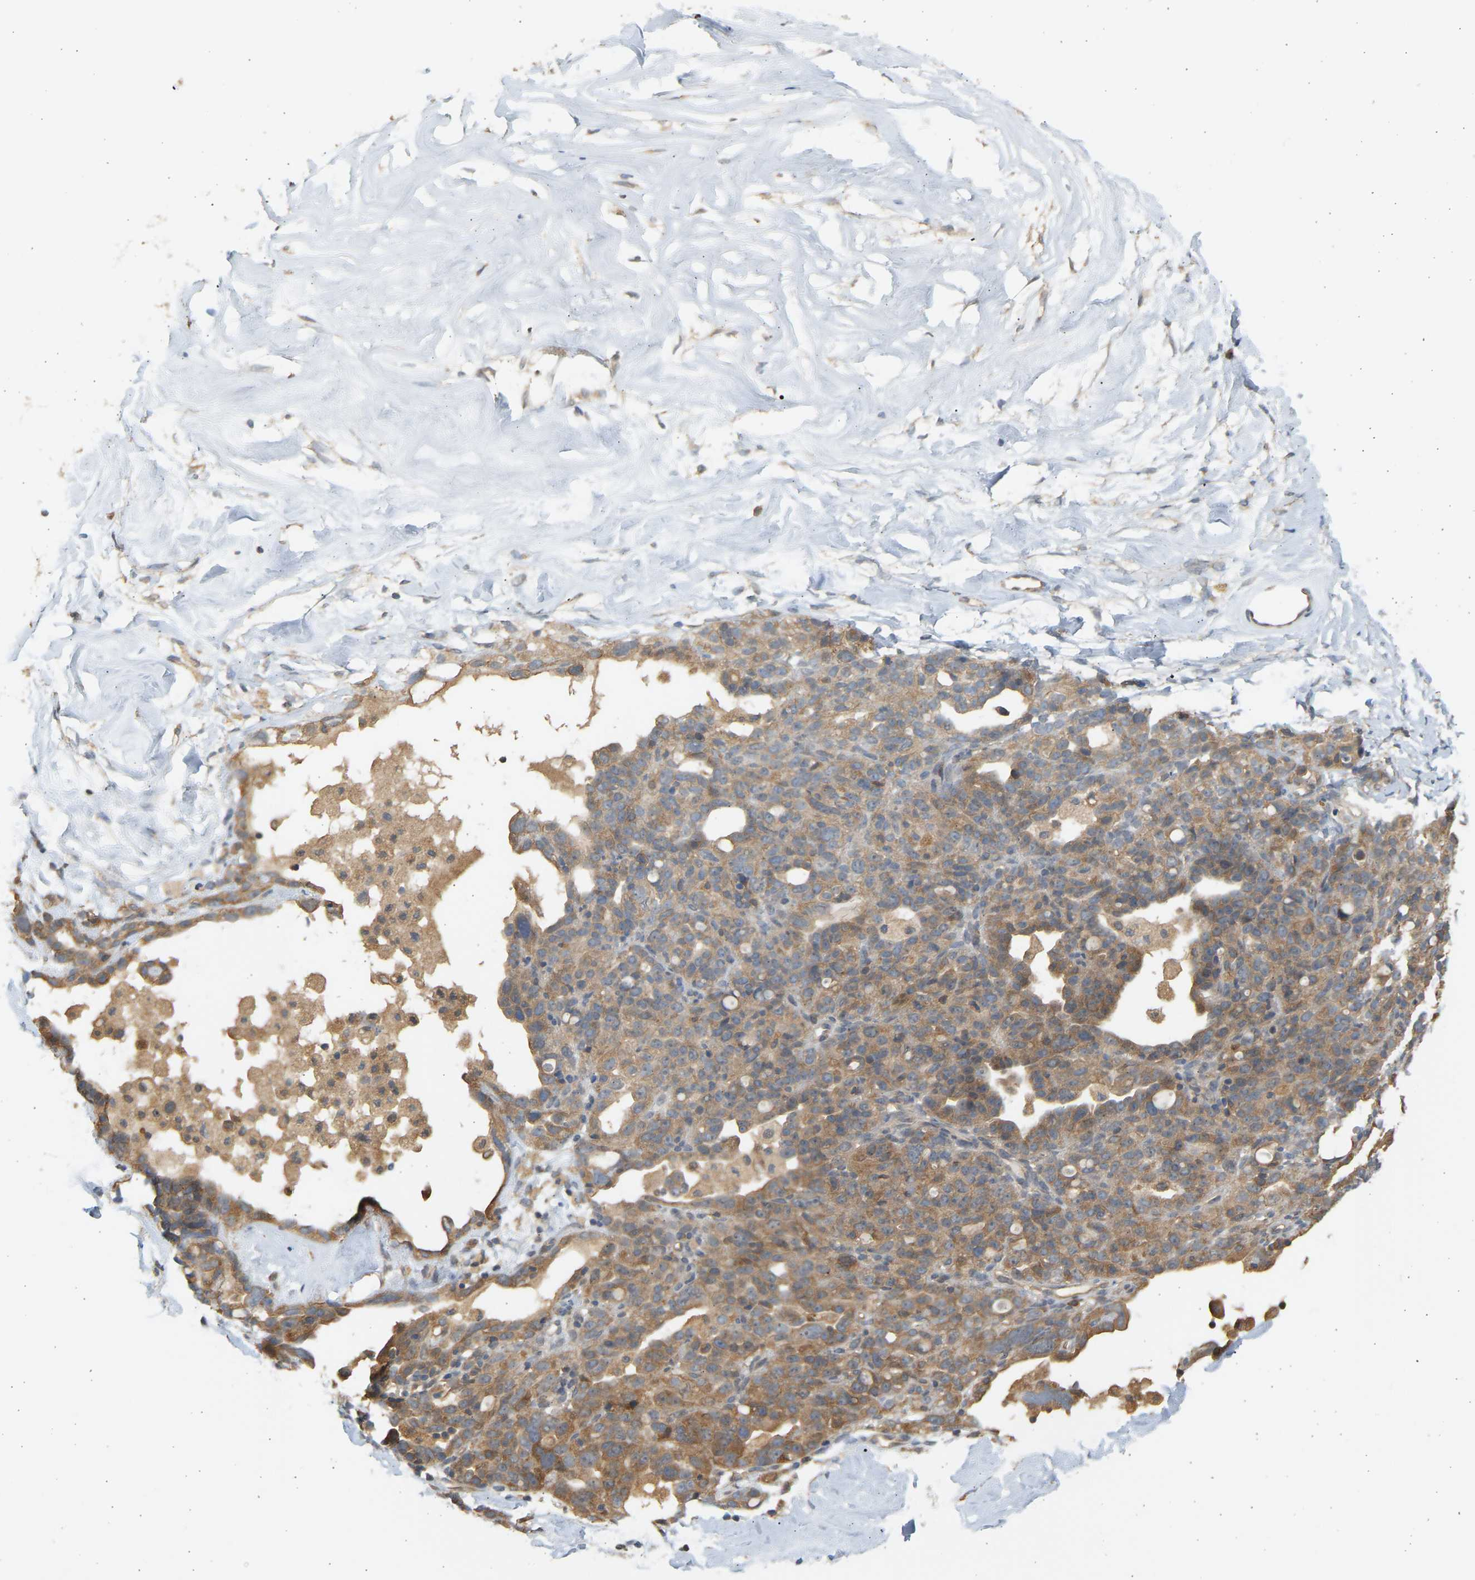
{"staining": {"intensity": "moderate", "quantity": ">75%", "location": "cytoplasmic/membranous"}, "tissue": "ovarian cancer", "cell_type": "Tumor cells", "image_type": "cancer", "snomed": [{"axis": "morphology", "description": "Cystadenocarcinoma, serous, NOS"}, {"axis": "topography", "description": "Ovary"}], "caption": "IHC (DAB (3,3'-diaminobenzidine)) staining of ovarian cancer (serous cystadenocarcinoma) demonstrates moderate cytoplasmic/membranous protein positivity in about >75% of tumor cells. The staining was performed using DAB to visualize the protein expression in brown, while the nuclei were stained in blue with hematoxylin (Magnification: 20x).", "gene": "B4GALT6", "patient": {"sex": "female", "age": 66}}